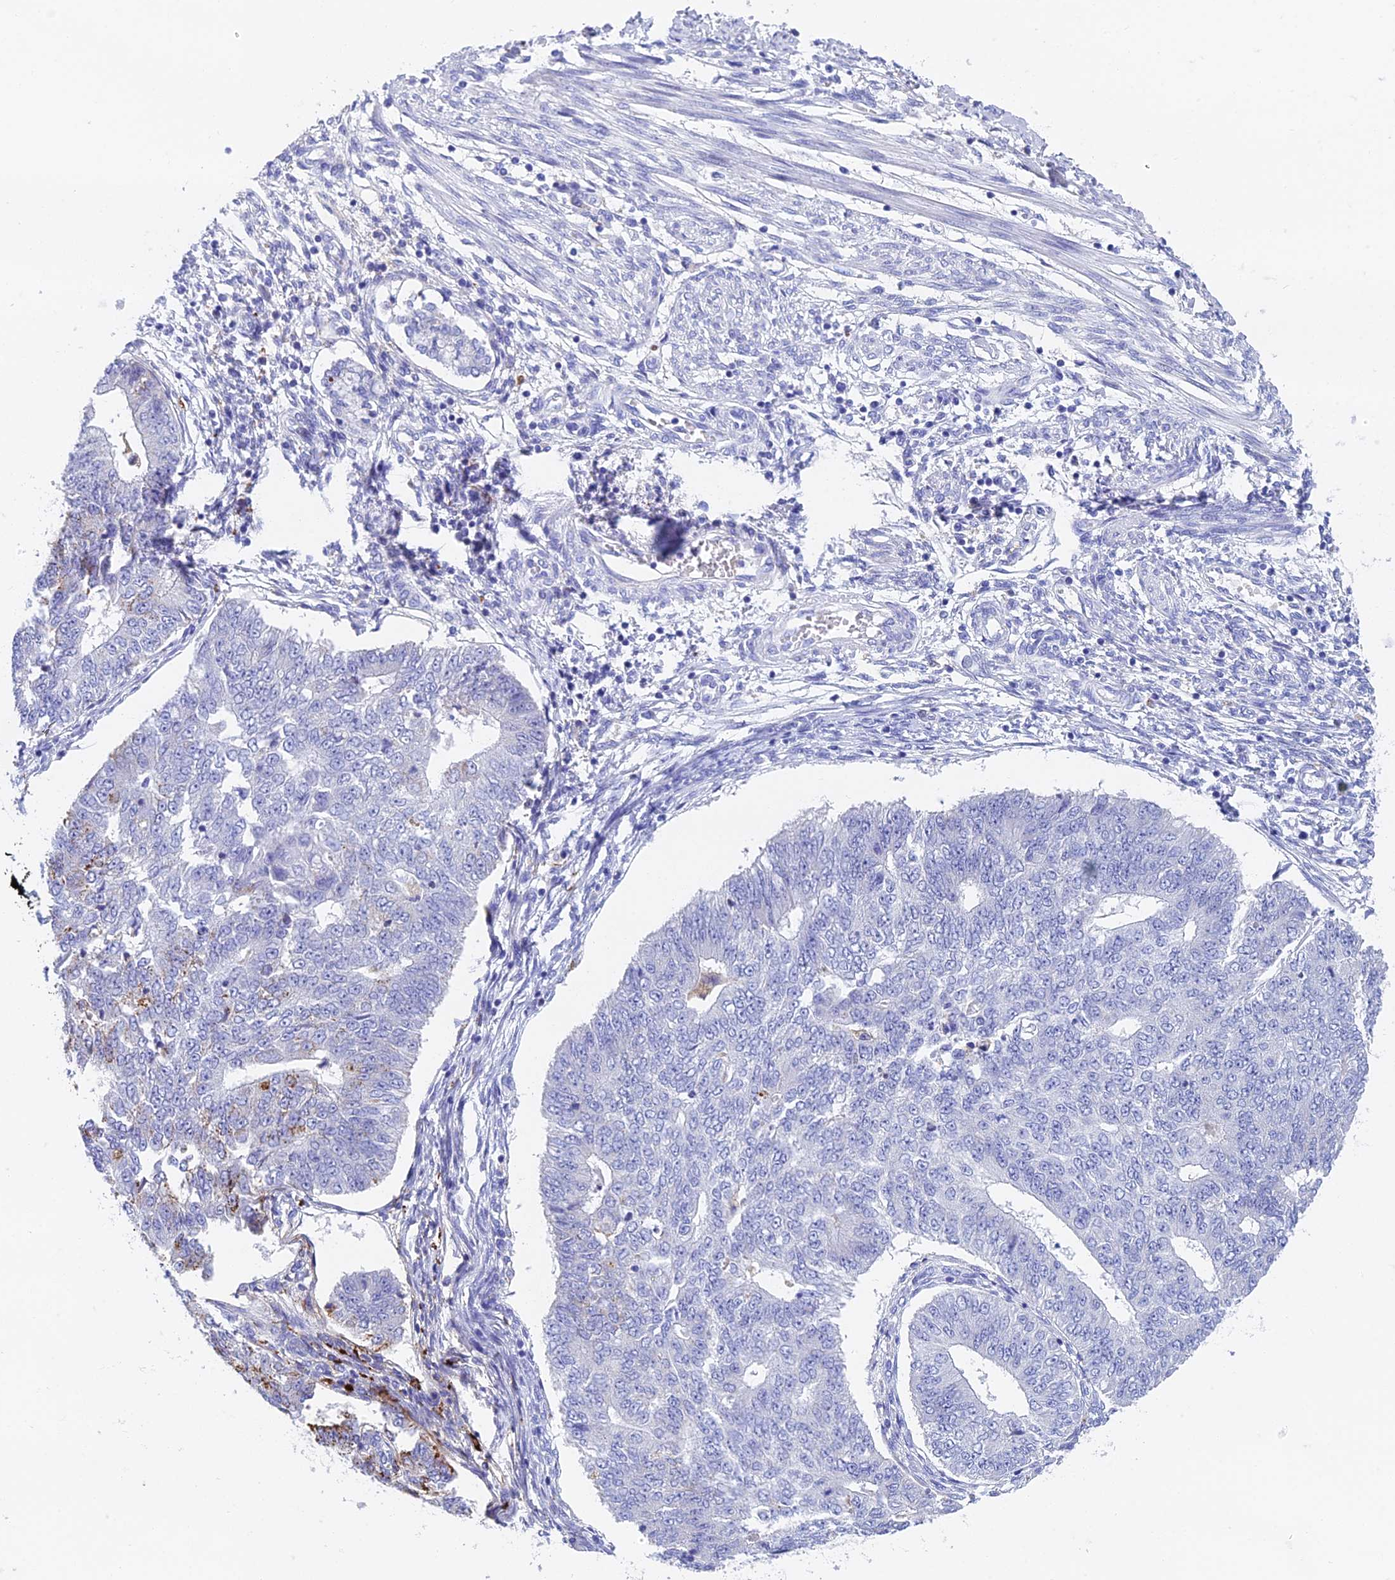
{"staining": {"intensity": "negative", "quantity": "none", "location": "none"}, "tissue": "endometrial cancer", "cell_type": "Tumor cells", "image_type": "cancer", "snomed": [{"axis": "morphology", "description": "Adenocarcinoma, NOS"}, {"axis": "topography", "description": "Endometrium"}], "caption": "An immunohistochemistry image of adenocarcinoma (endometrial) is shown. There is no staining in tumor cells of adenocarcinoma (endometrial).", "gene": "ADAMTS13", "patient": {"sex": "female", "age": 32}}